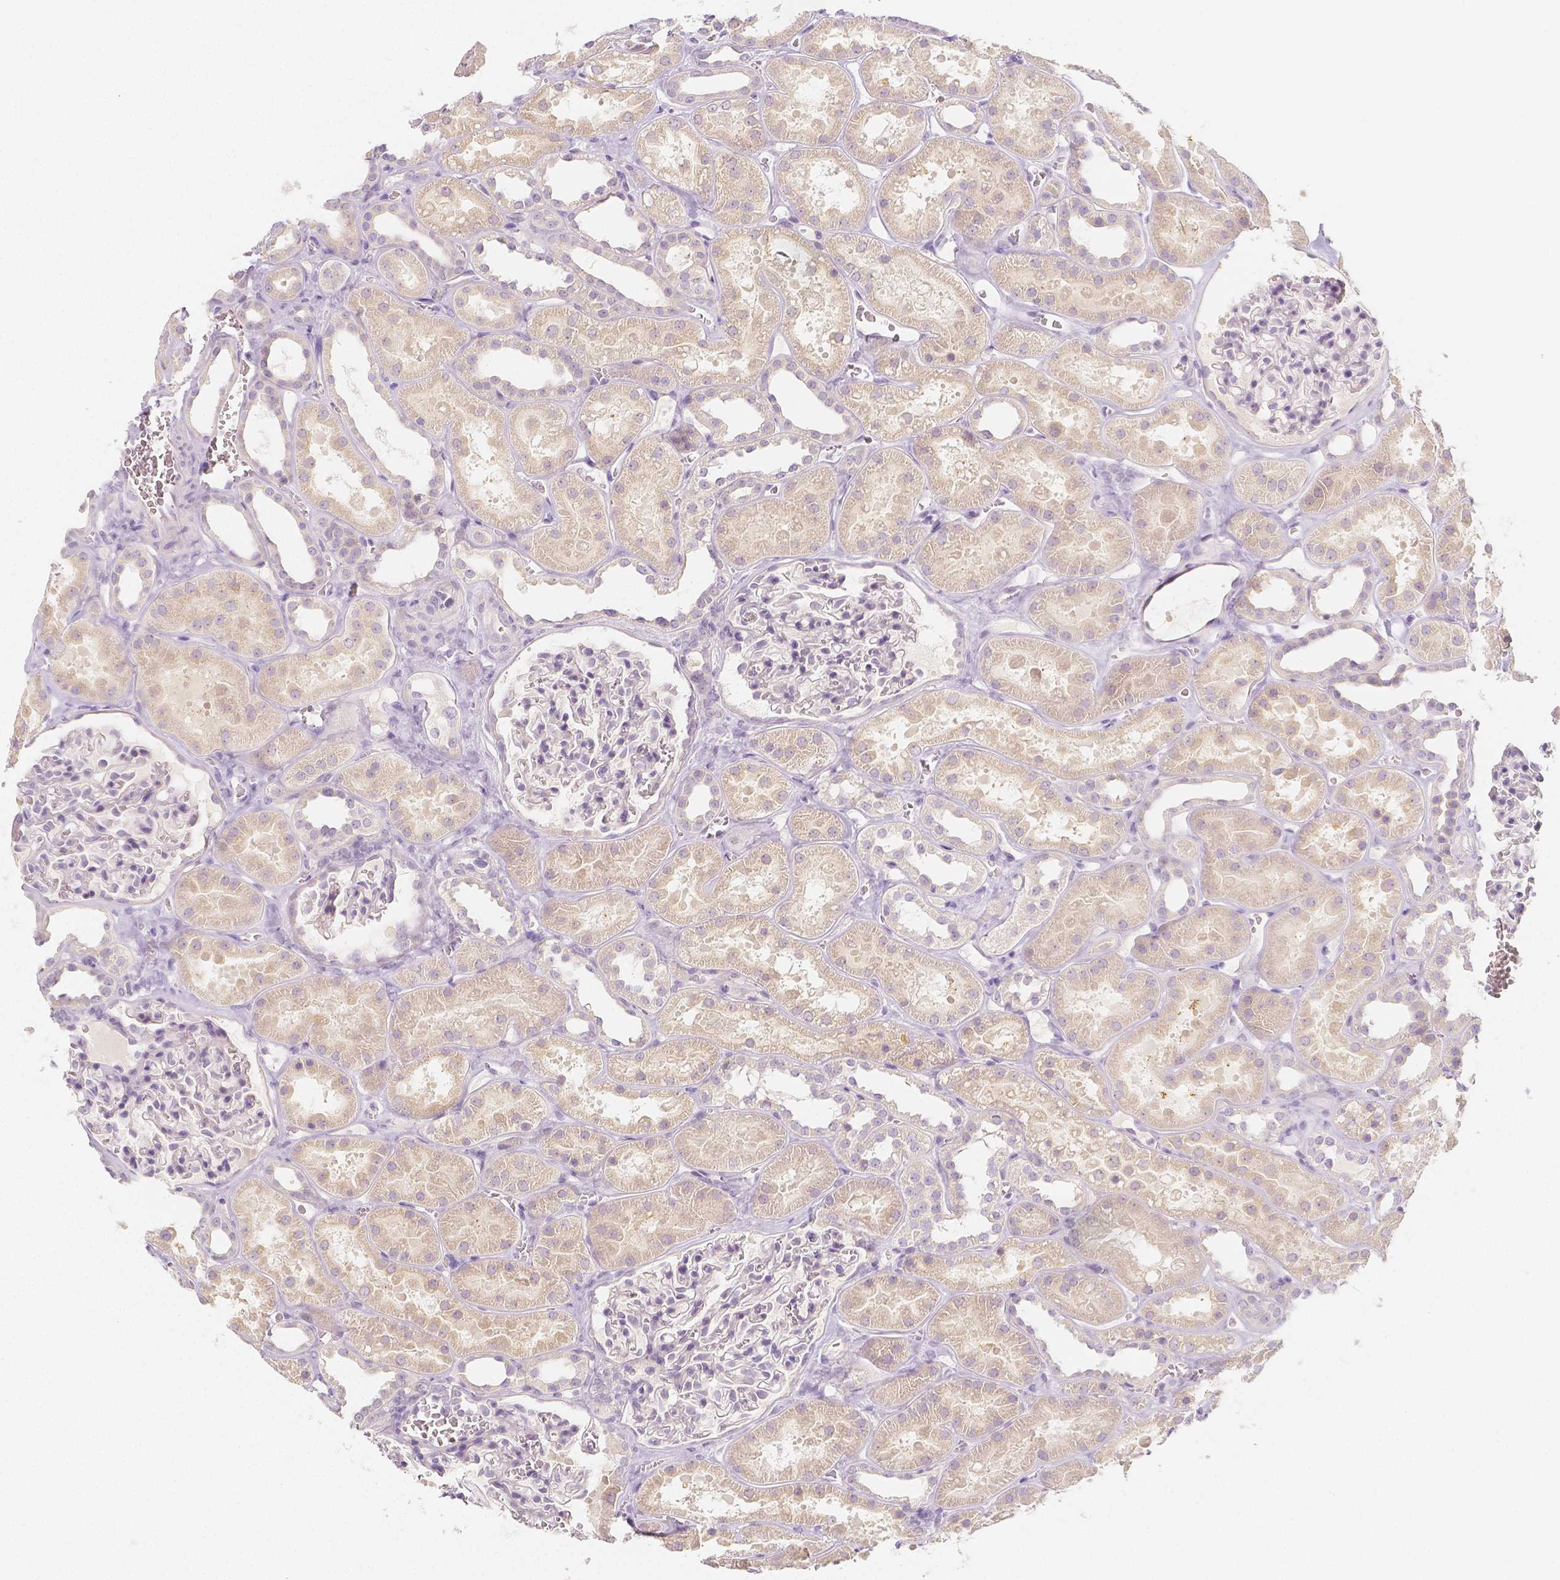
{"staining": {"intensity": "negative", "quantity": "none", "location": "none"}, "tissue": "kidney", "cell_type": "Cells in glomeruli", "image_type": "normal", "snomed": [{"axis": "morphology", "description": "Normal tissue, NOS"}, {"axis": "topography", "description": "Kidney"}], "caption": "Immunohistochemistry image of benign kidney stained for a protein (brown), which exhibits no staining in cells in glomeruli. The staining is performed using DAB brown chromogen with nuclei counter-stained in using hematoxylin.", "gene": "BATF", "patient": {"sex": "female", "age": 41}}